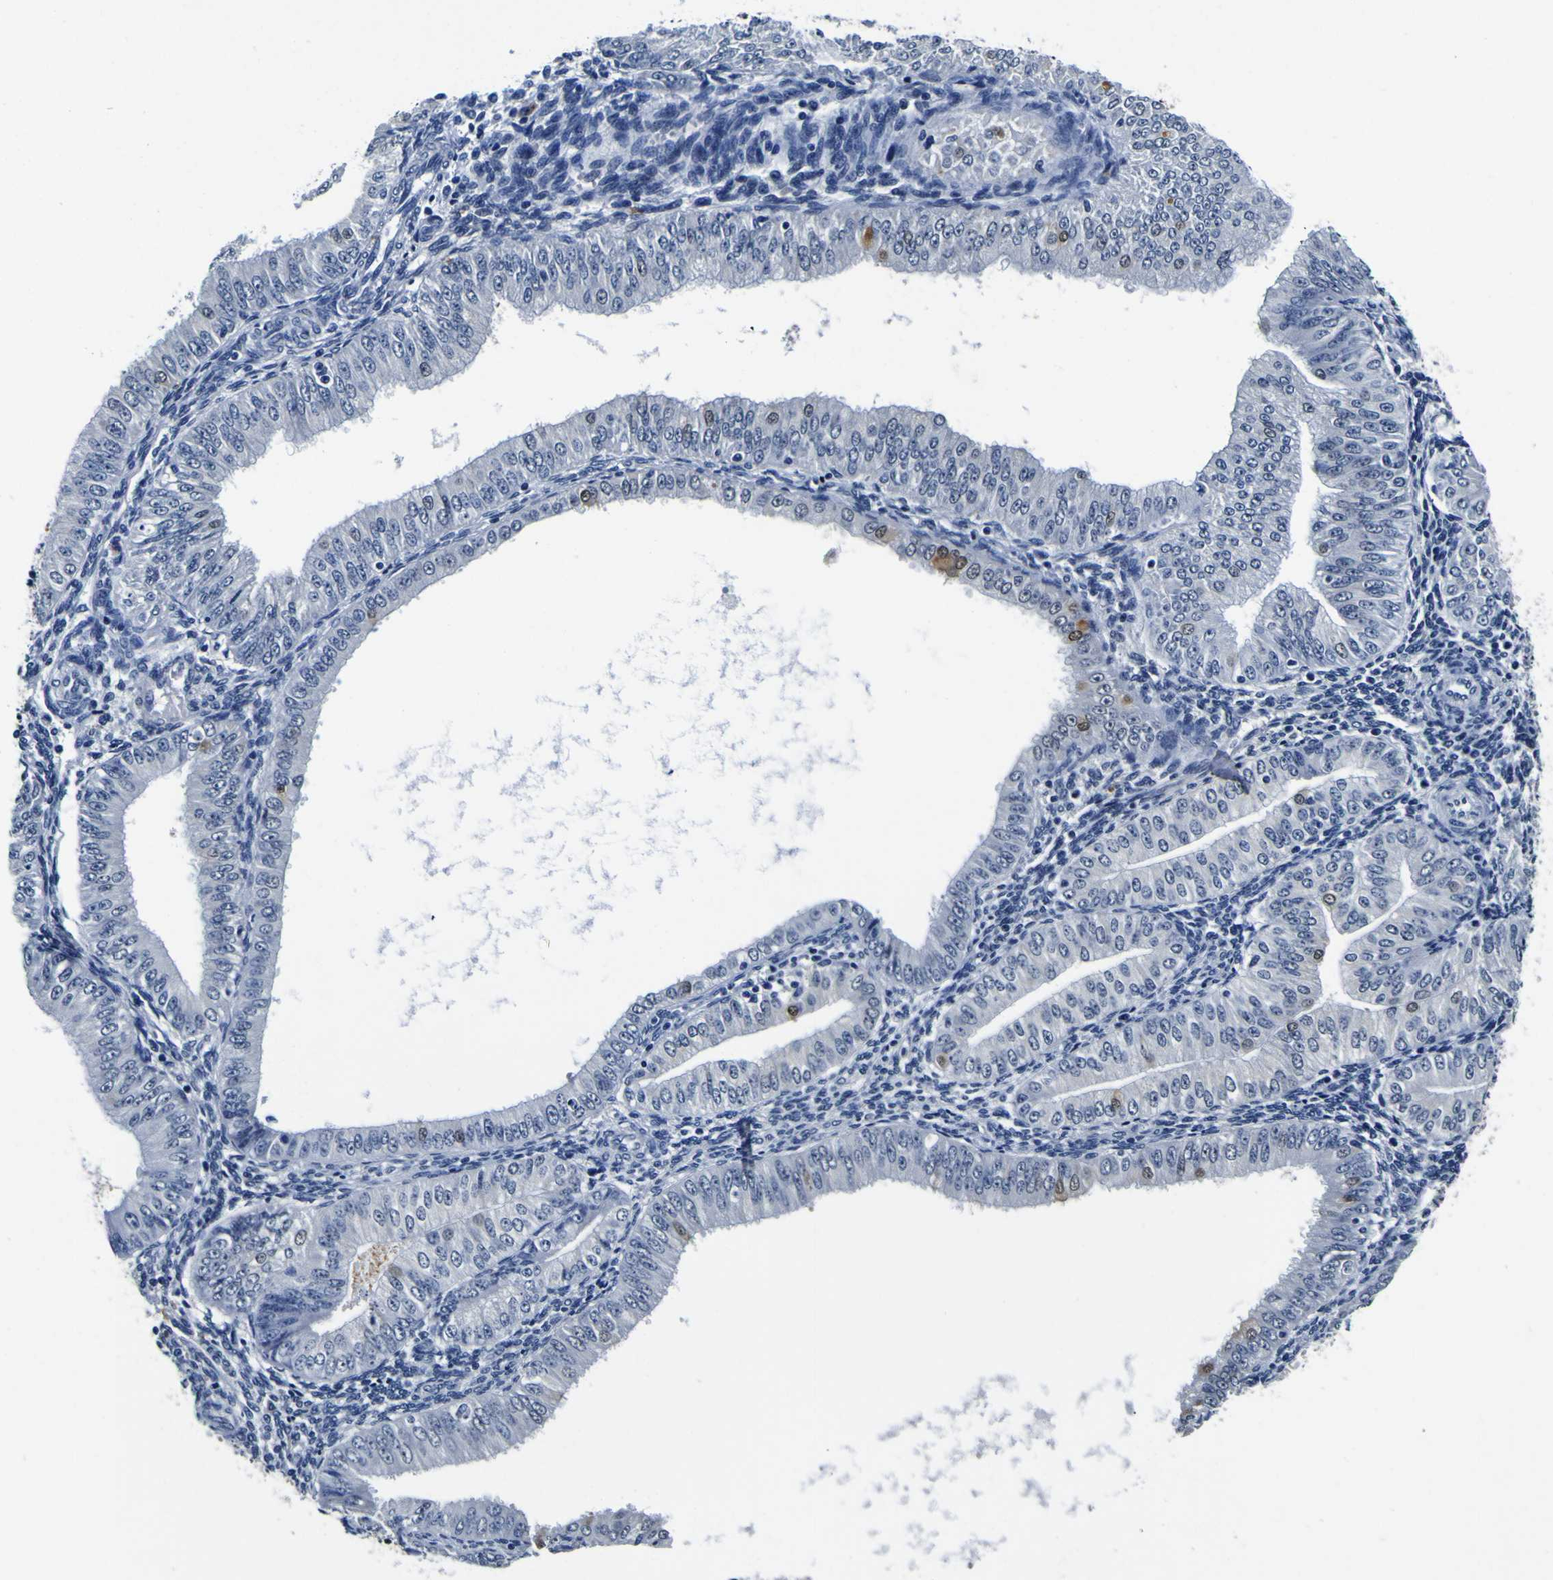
{"staining": {"intensity": "negative", "quantity": "none", "location": "none"}, "tissue": "endometrial cancer", "cell_type": "Tumor cells", "image_type": "cancer", "snomed": [{"axis": "morphology", "description": "Normal tissue, NOS"}, {"axis": "morphology", "description": "Adenocarcinoma, NOS"}, {"axis": "topography", "description": "Endometrium"}], "caption": "Endometrial cancer (adenocarcinoma) was stained to show a protein in brown. There is no significant expression in tumor cells. (Stains: DAB IHC with hematoxylin counter stain, Microscopy: brightfield microscopy at high magnification).", "gene": "POSTN", "patient": {"sex": "female", "age": 53}}